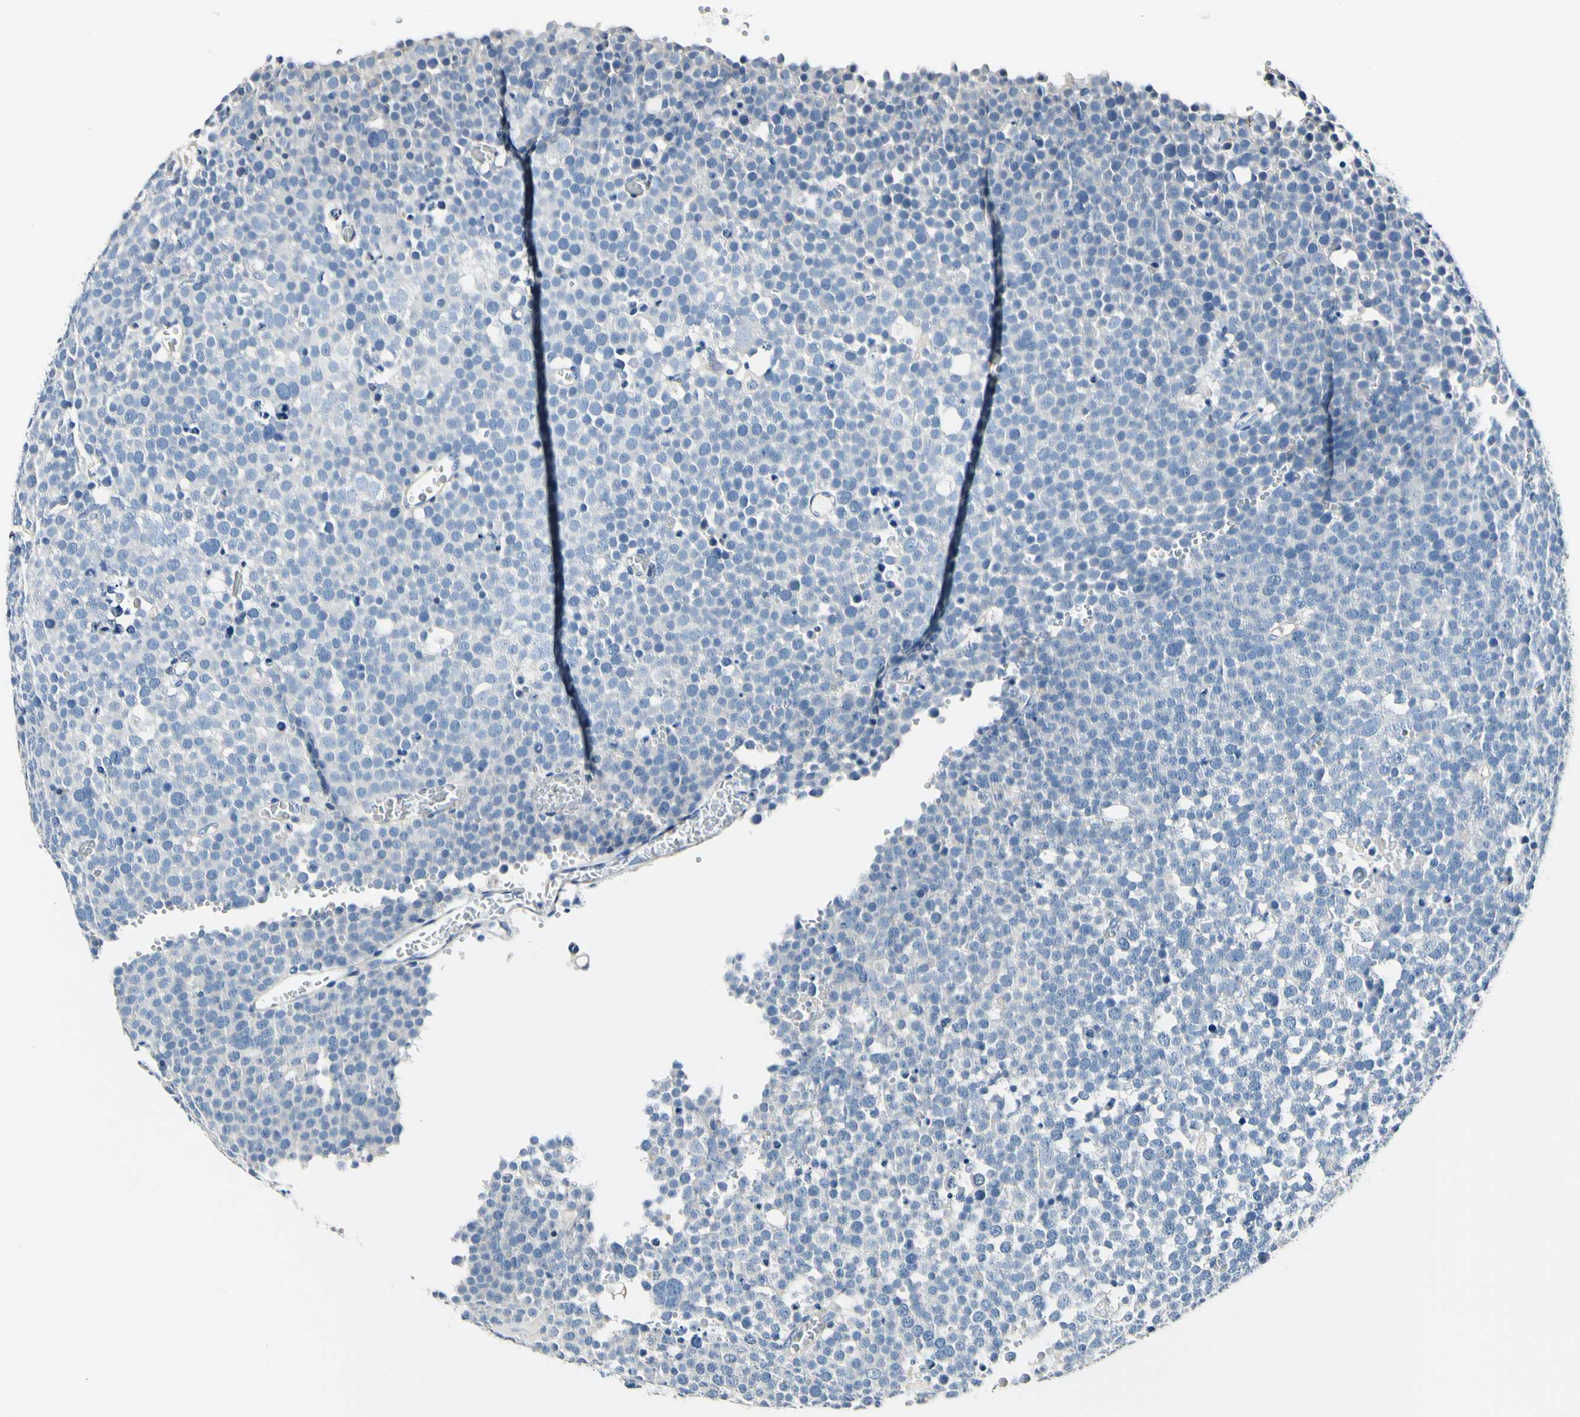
{"staining": {"intensity": "negative", "quantity": "none", "location": "none"}, "tissue": "testis cancer", "cell_type": "Tumor cells", "image_type": "cancer", "snomed": [{"axis": "morphology", "description": "Seminoma, NOS"}, {"axis": "topography", "description": "Testis"}], "caption": "The immunohistochemistry (IHC) photomicrograph has no significant positivity in tumor cells of testis cancer tissue. (Brightfield microscopy of DAB immunohistochemistry at high magnification).", "gene": "COL6A3", "patient": {"sex": "male", "age": 71}}